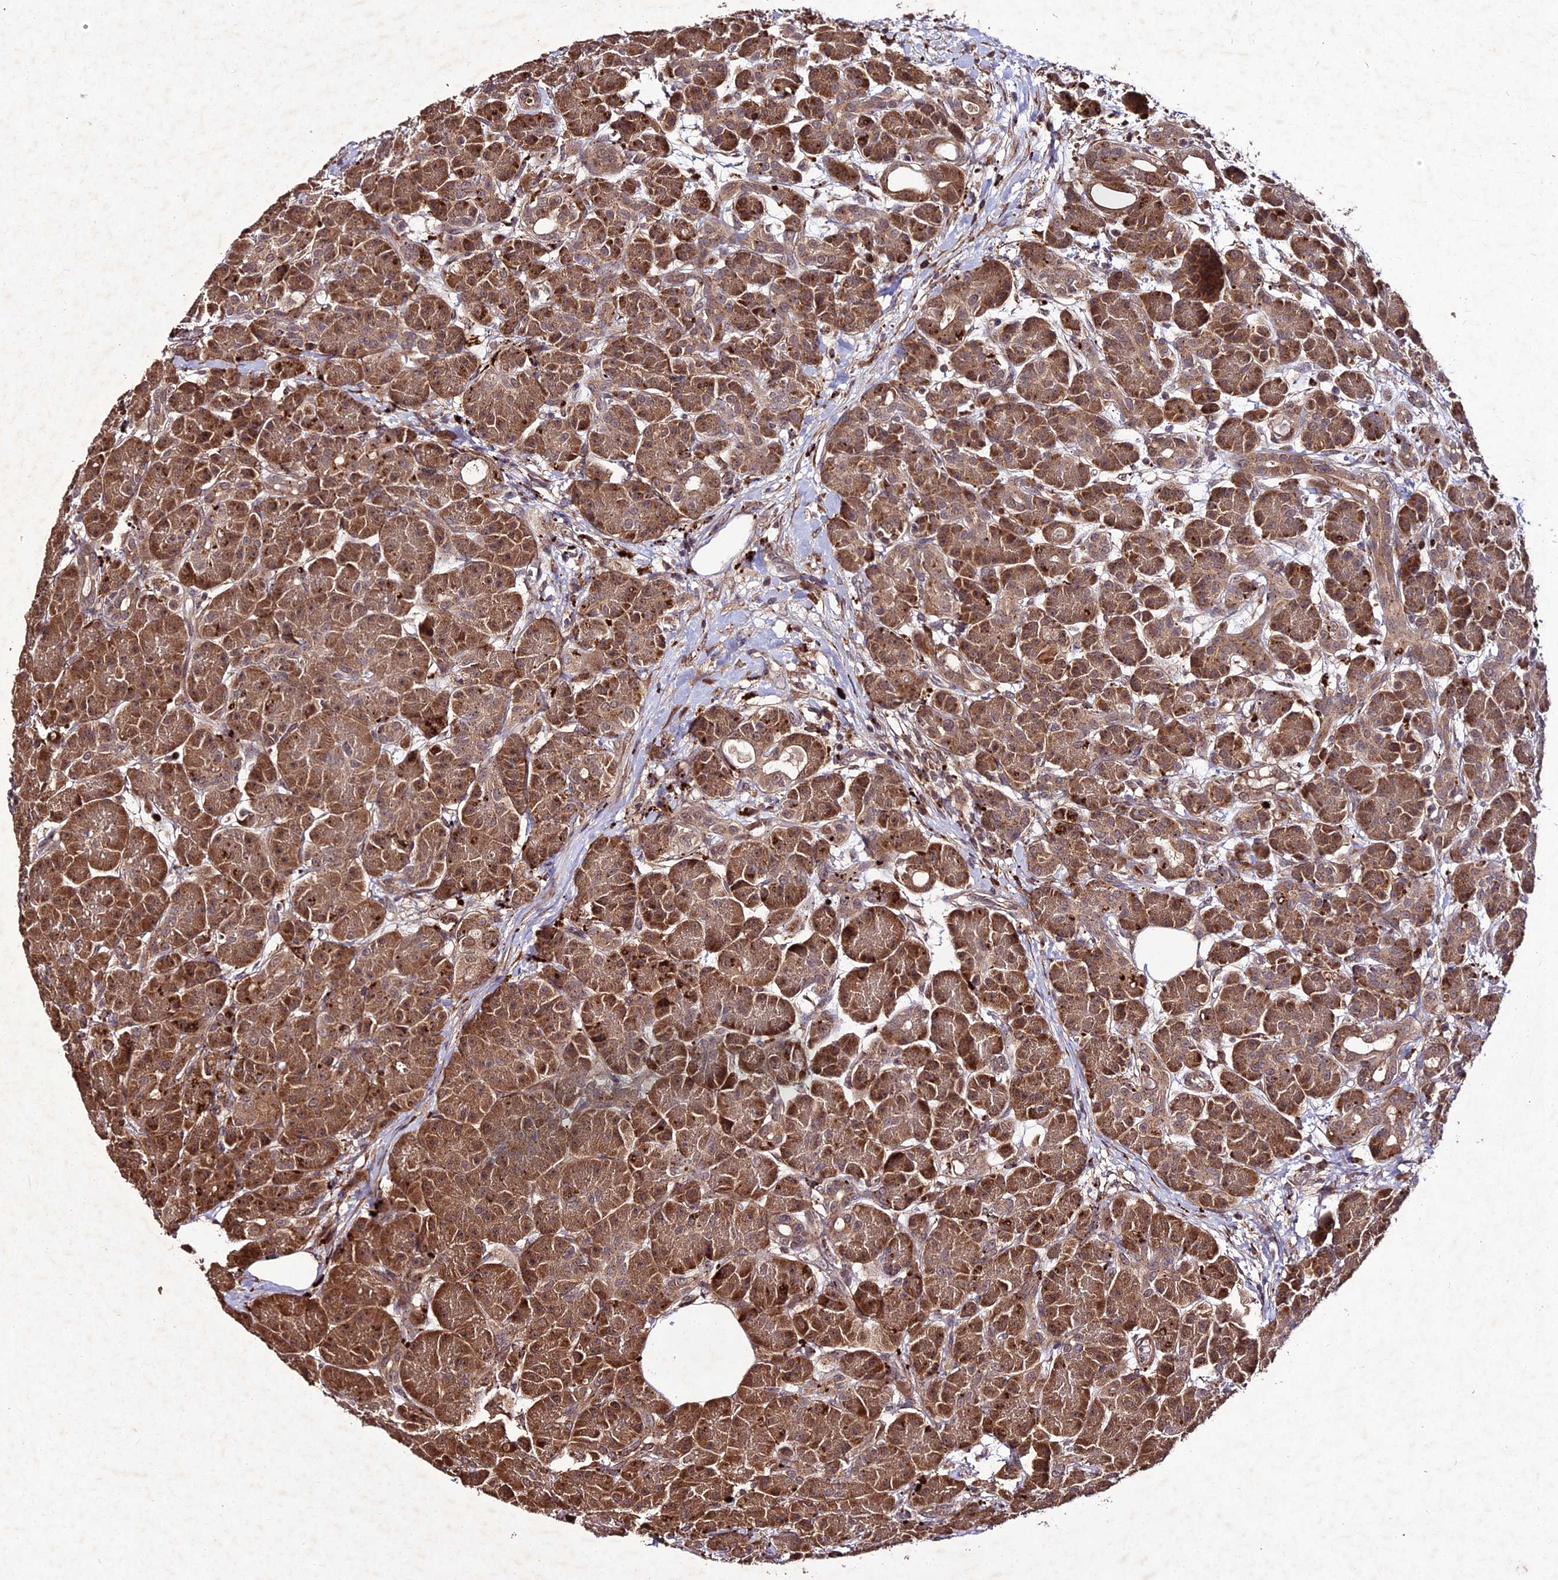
{"staining": {"intensity": "moderate", "quantity": ">75%", "location": "cytoplasmic/membranous"}, "tissue": "pancreas", "cell_type": "Exocrine glandular cells", "image_type": "normal", "snomed": [{"axis": "morphology", "description": "Normal tissue, NOS"}, {"axis": "topography", "description": "Pancreas"}], "caption": "This histopathology image exhibits immunohistochemistry (IHC) staining of unremarkable human pancreas, with medium moderate cytoplasmic/membranous expression in about >75% of exocrine glandular cells.", "gene": "ZNF766", "patient": {"sex": "male", "age": 63}}